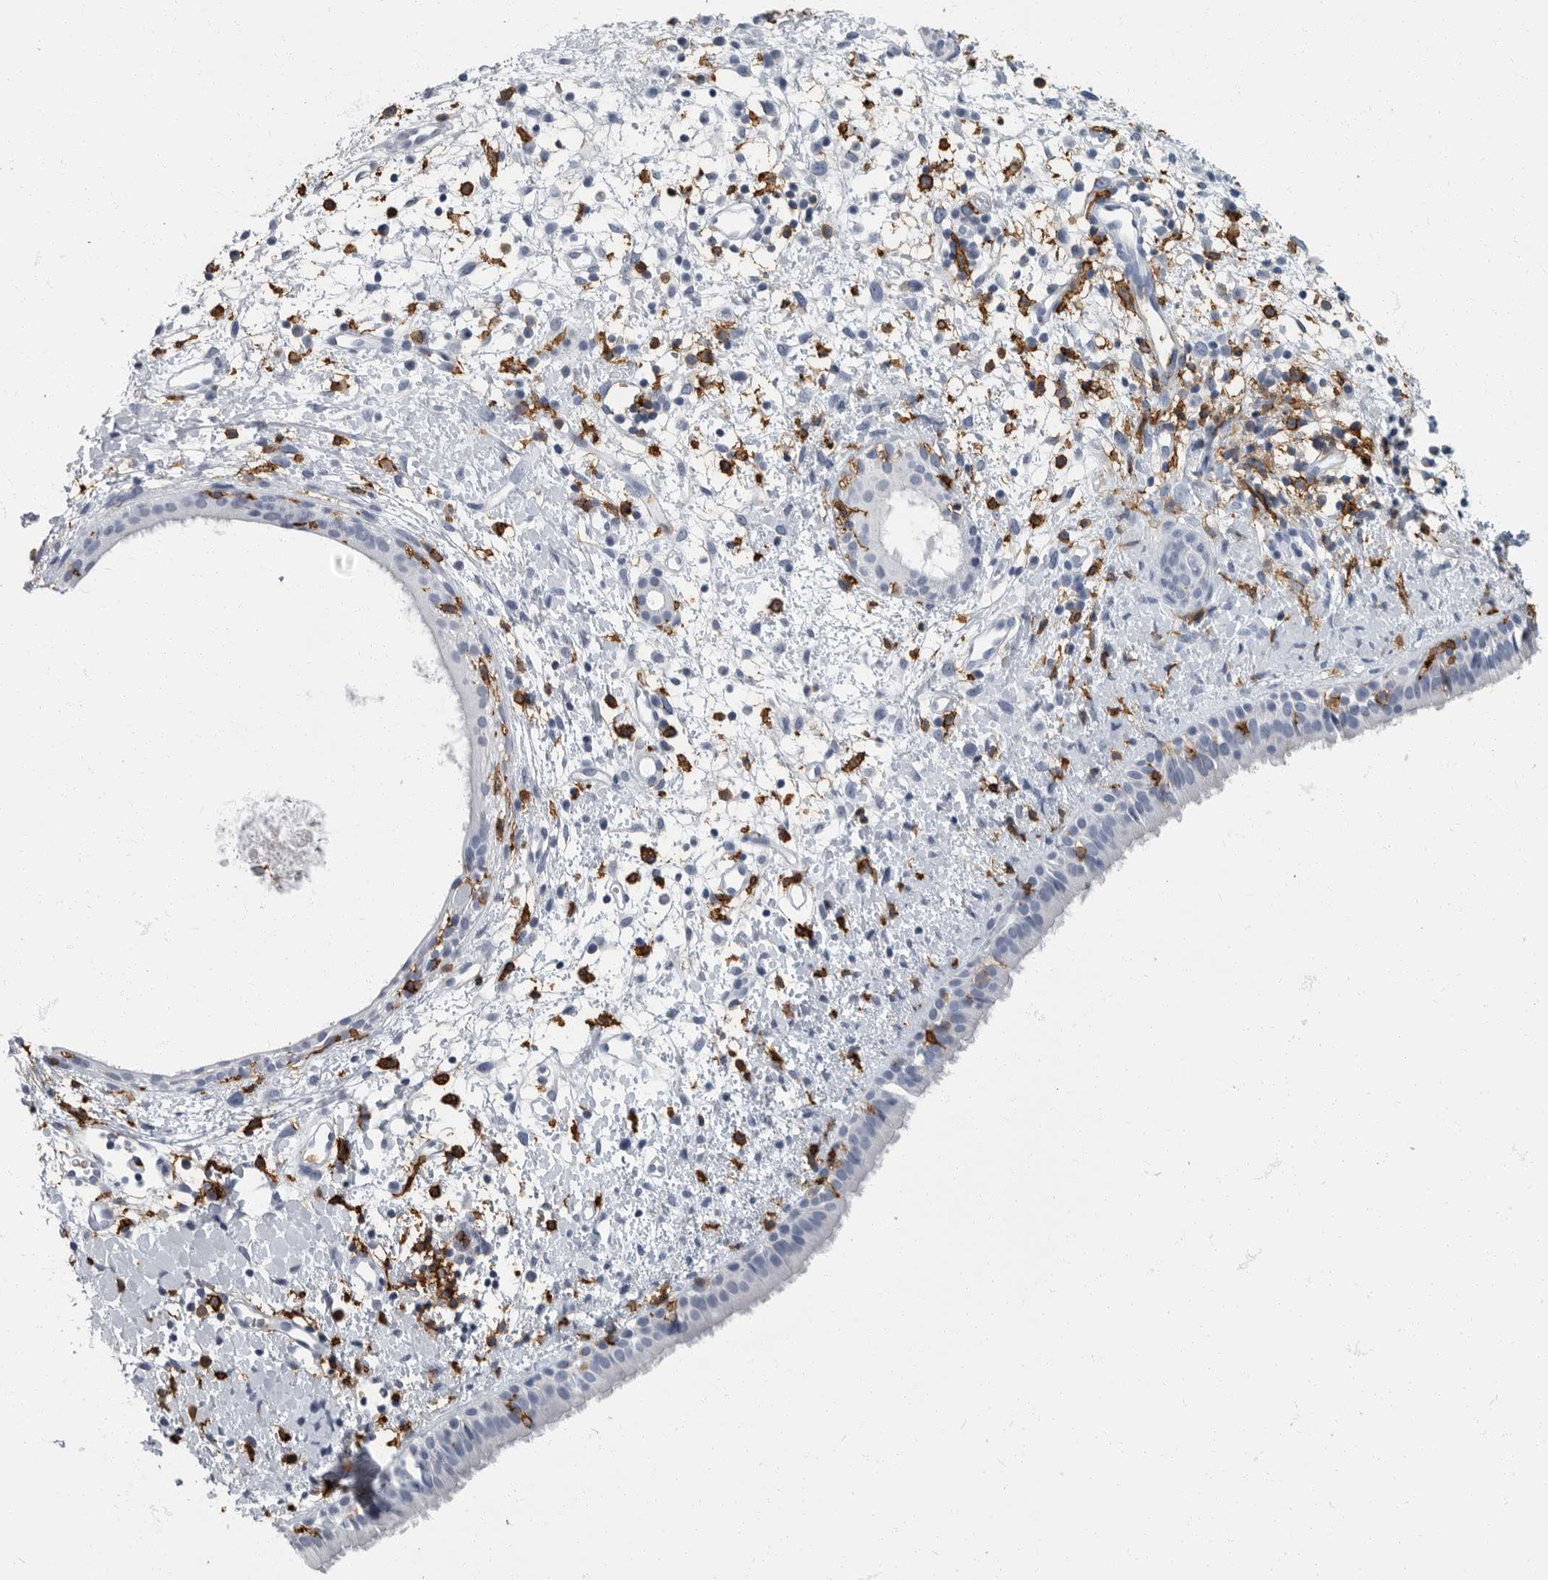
{"staining": {"intensity": "negative", "quantity": "none", "location": "none"}, "tissue": "nasopharynx", "cell_type": "Respiratory epithelial cells", "image_type": "normal", "snomed": [{"axis": "morphology", "description": "Normal tissue, NOS"}, {"axis": "topography", "description": "Nasopharynx"}], "caption": "Immunohistochemistry image of normal human nasopharynx stained for a protein (brown), which shows no positivity in respiratory epithelial cells.", "gene": "FCER1G", "patient": {"sex": "male", "age": 22}}